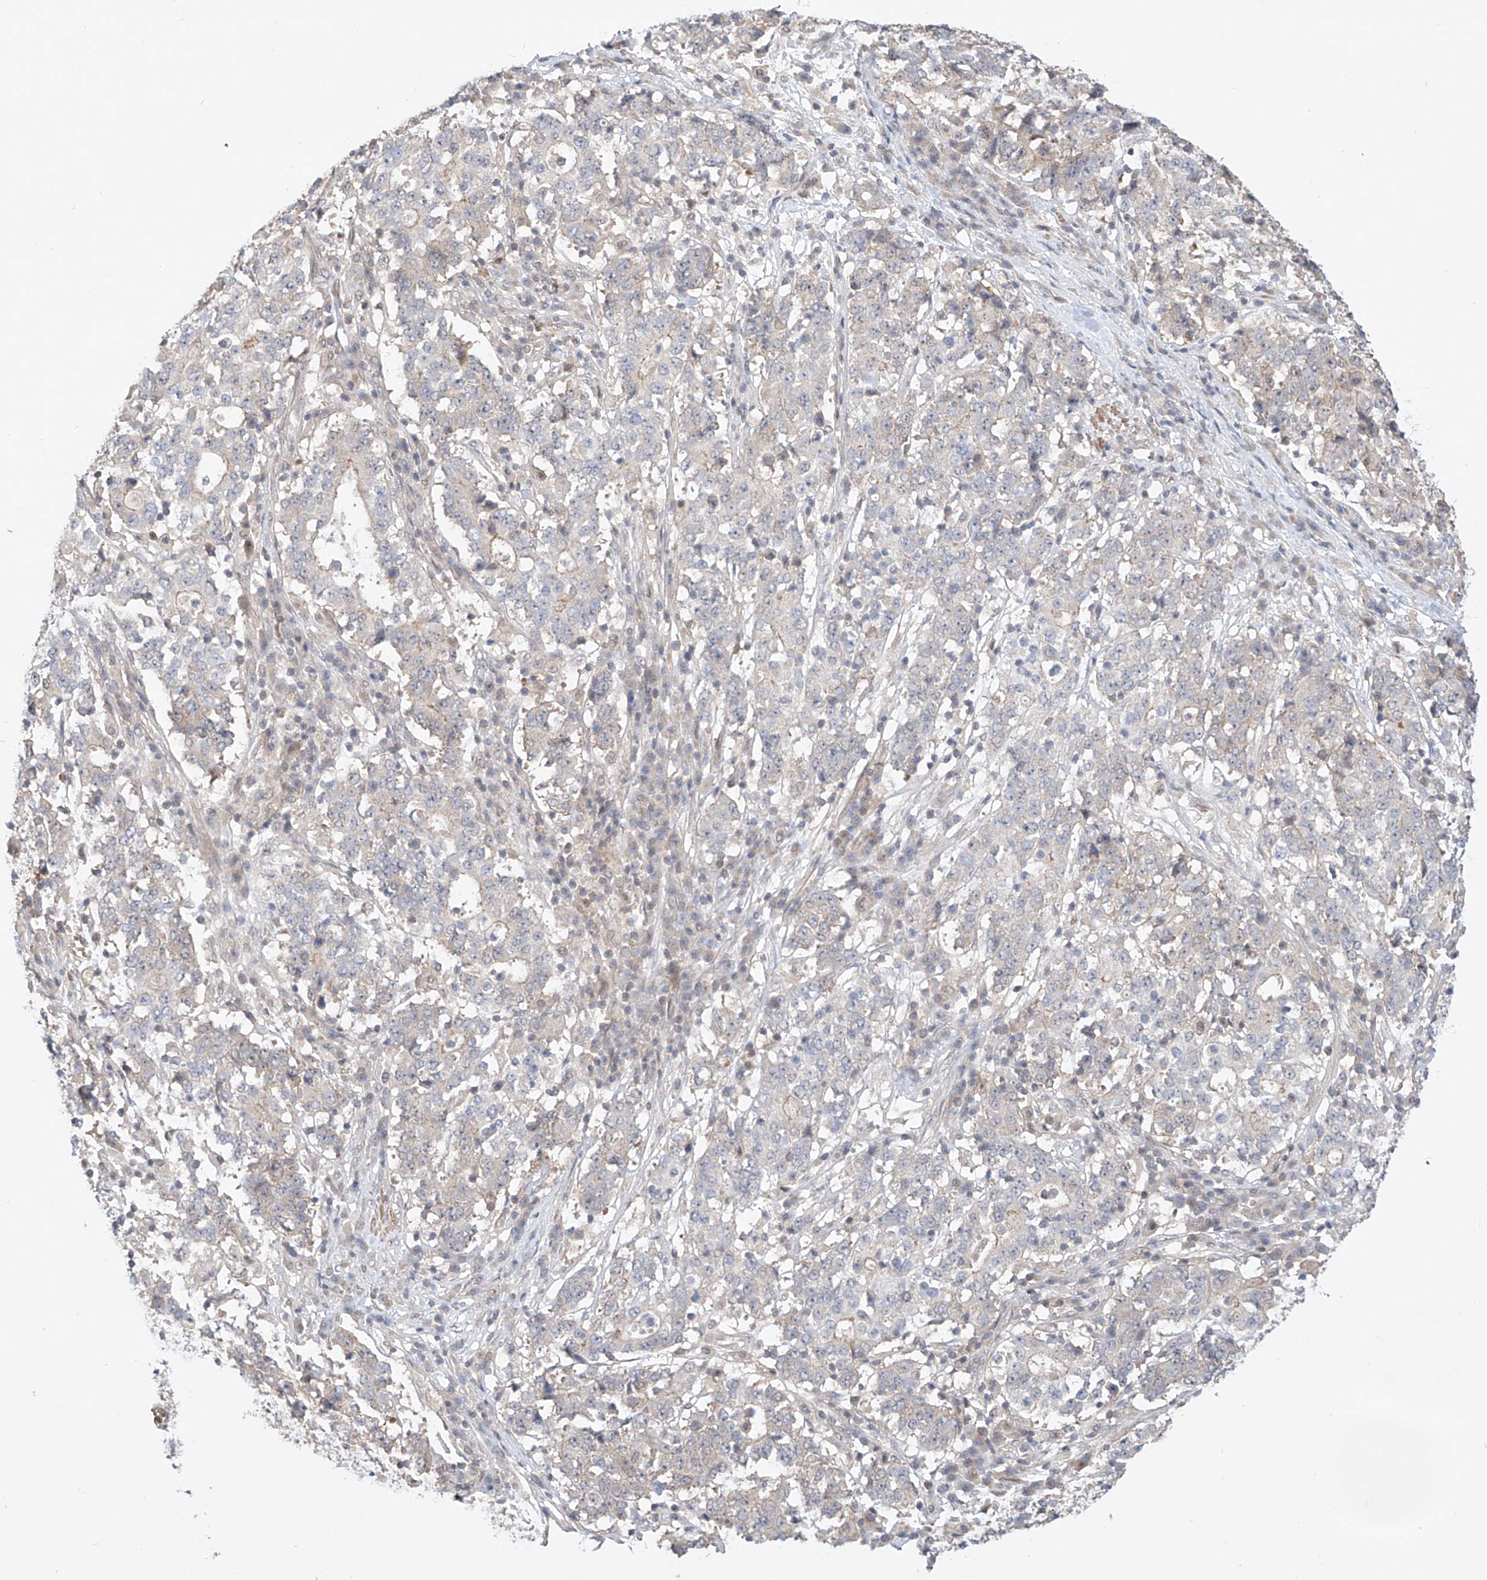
{"staining": {"intensity": "negative", "quantity": "none", "location": "none"}, "tissue": "stomach cancer", "cell_type": "Tumor cells", "image_type": "cancer", "snomed": [{"axis": "morphology", "description": "Adenocarcinoma, NOS"}, {"axis": "topography", "description": "Stomach"}], "caption": "This photomicrograph is of stomach cancer (adenocarcinoma) stained with immunohistochemistry to label a protein in brown with the nuclei are counter-stained blue. There is no positivity in tumor cells.", "gene": "TSR2", "patient": {"sex": "male", "age": 59}}